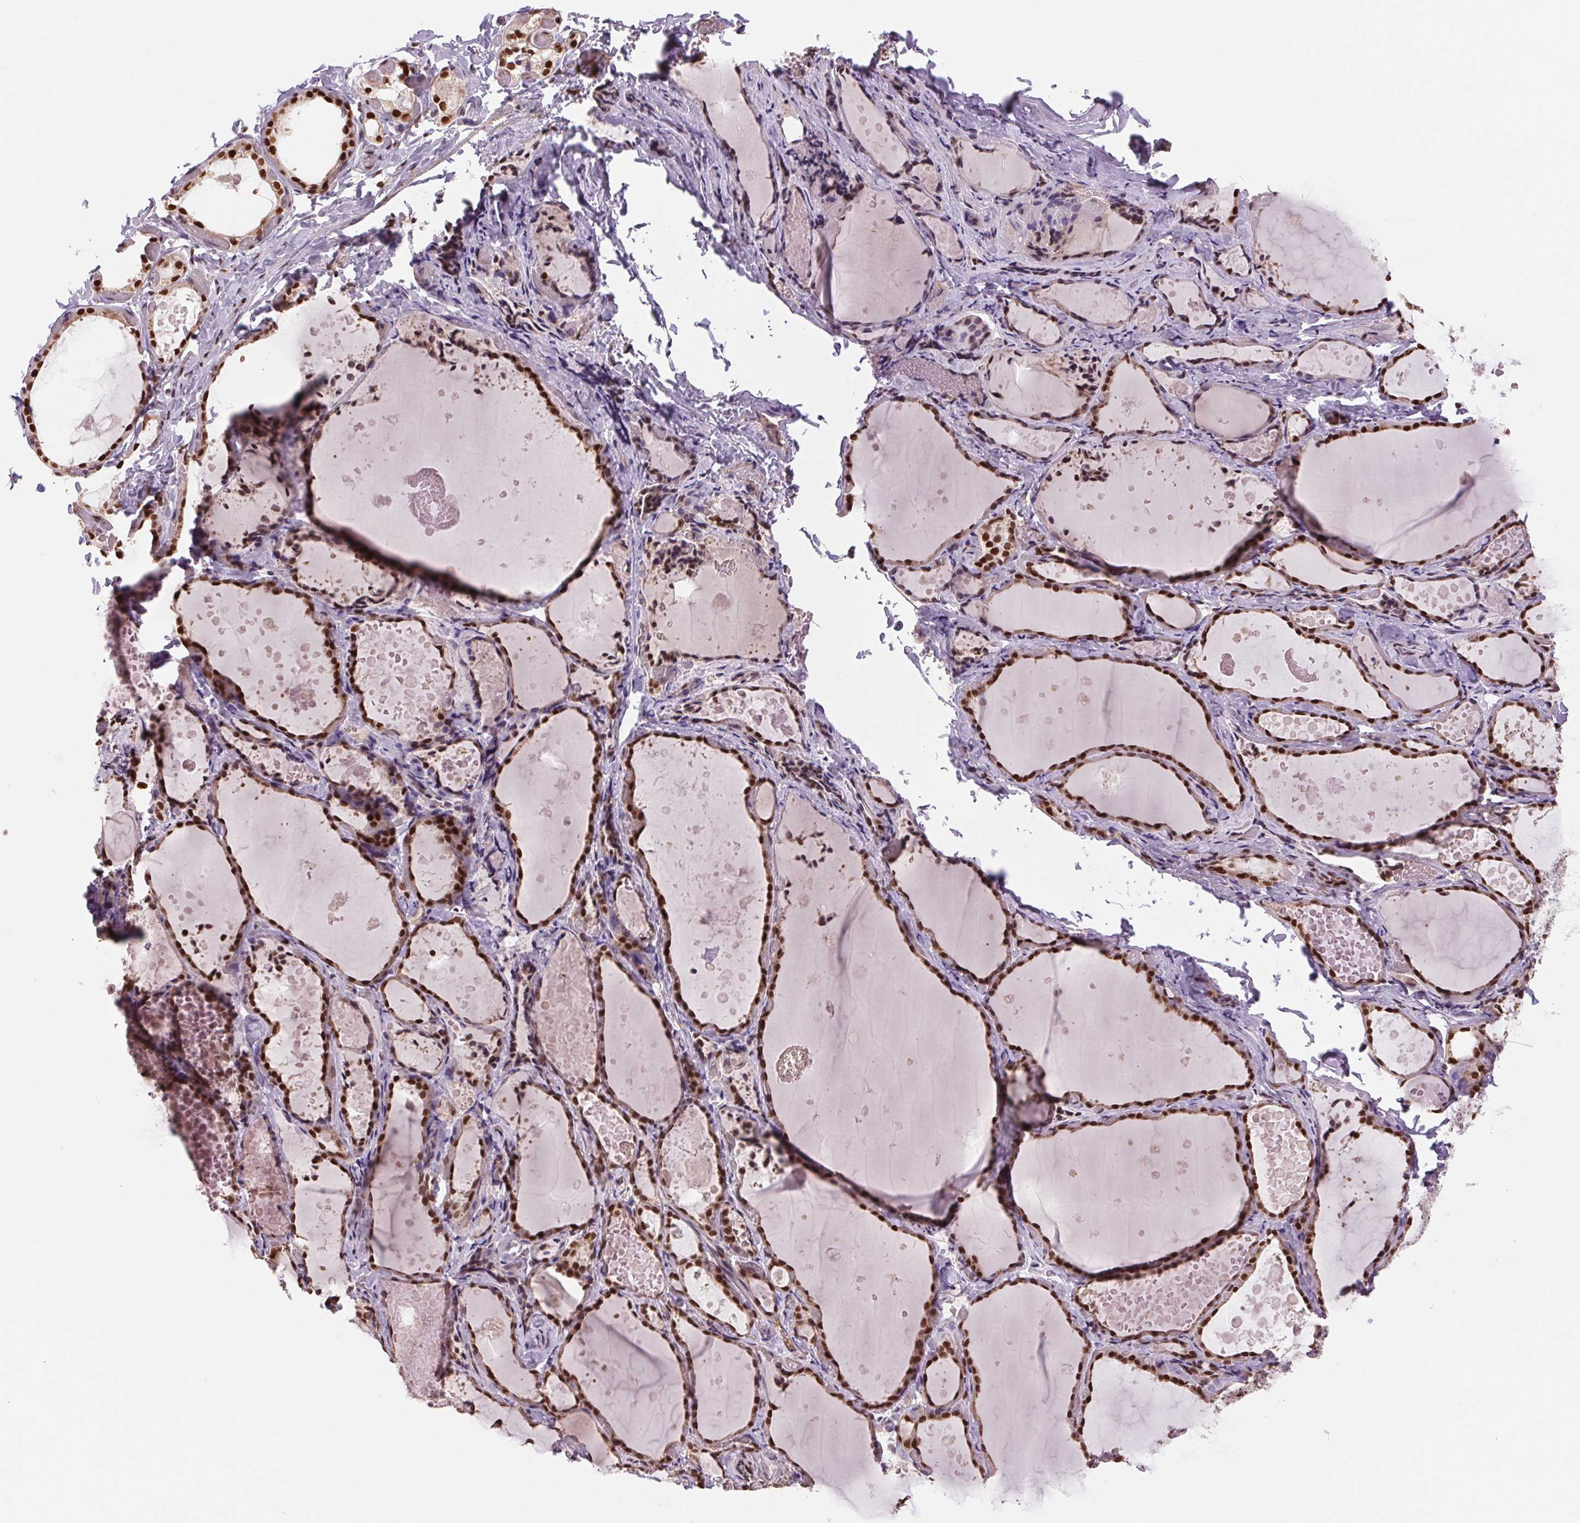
{"staining": {"intensity": "strong", "quantity": ">75%", "location": "nuclear"}, "tissue": "thyroid gland", "cell_type": "Glandular cells", "image_type": "normal", "snomed": [{"axis": "morphology", "description": "Normal tissue, NOS"}, {"axis": "topography", "description": "Thyroid gland"}], "caption": "An immunohistochemistry (IHC) photomicrograph of normal tissue is shown. Protein staining in brown shows strong nuclear positivity in thyroid gland within glandular cells. The protein is shown in brown color, while the nuclei are stained blue.", "gene": "RAD23A", "patient": {"sex": "female", "age": 56}}